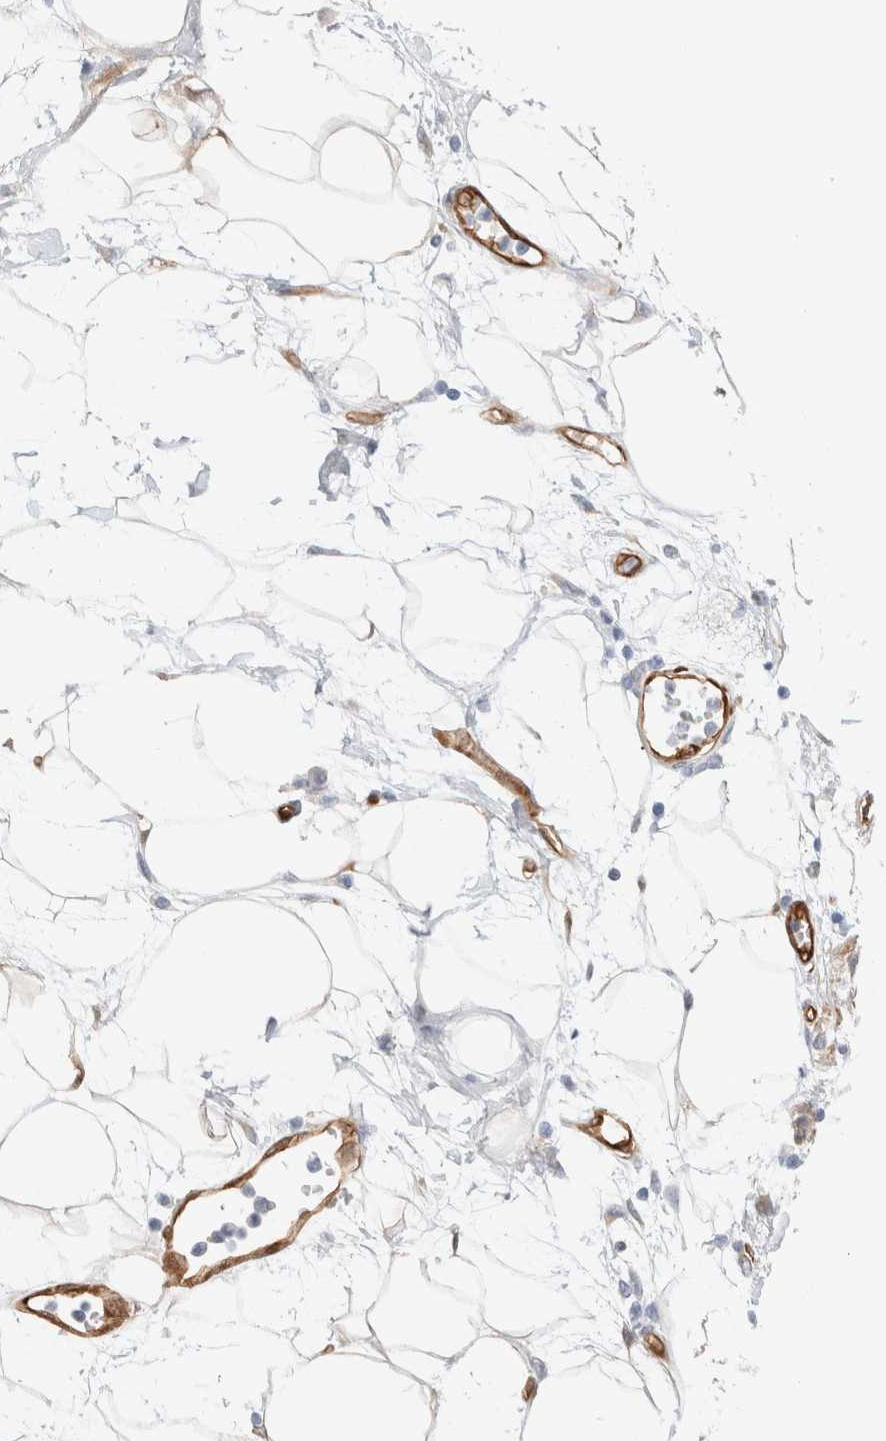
{"staining": {"intensity": "negative", "quantity": "none", "location": "none"}, "tissue": "adipose tissue", "cell_type": "Adipocytes", "image_type": "normal", "snomed": [{"axis": "morphology", "description": "Normal tissue, NOS"}, {"axis": "morphology", "description": "Adenocarcinoma, NOS"}, {"axis": "topography", "description": "Duodenum"}, {"axis": "topography", "description": "Peripheral nerve tissue"}], "caption": "An immunohistochemistry histopathology image of unremarkable adipose tissue is shown. There is no staining in adipocytes of adipose tissue. (Brightfield microscopy of DAB immunohistochemistry (IHC) at high magnification).", "gene": "LMCD1", "patient": {"sex": "female", "age": 60}}